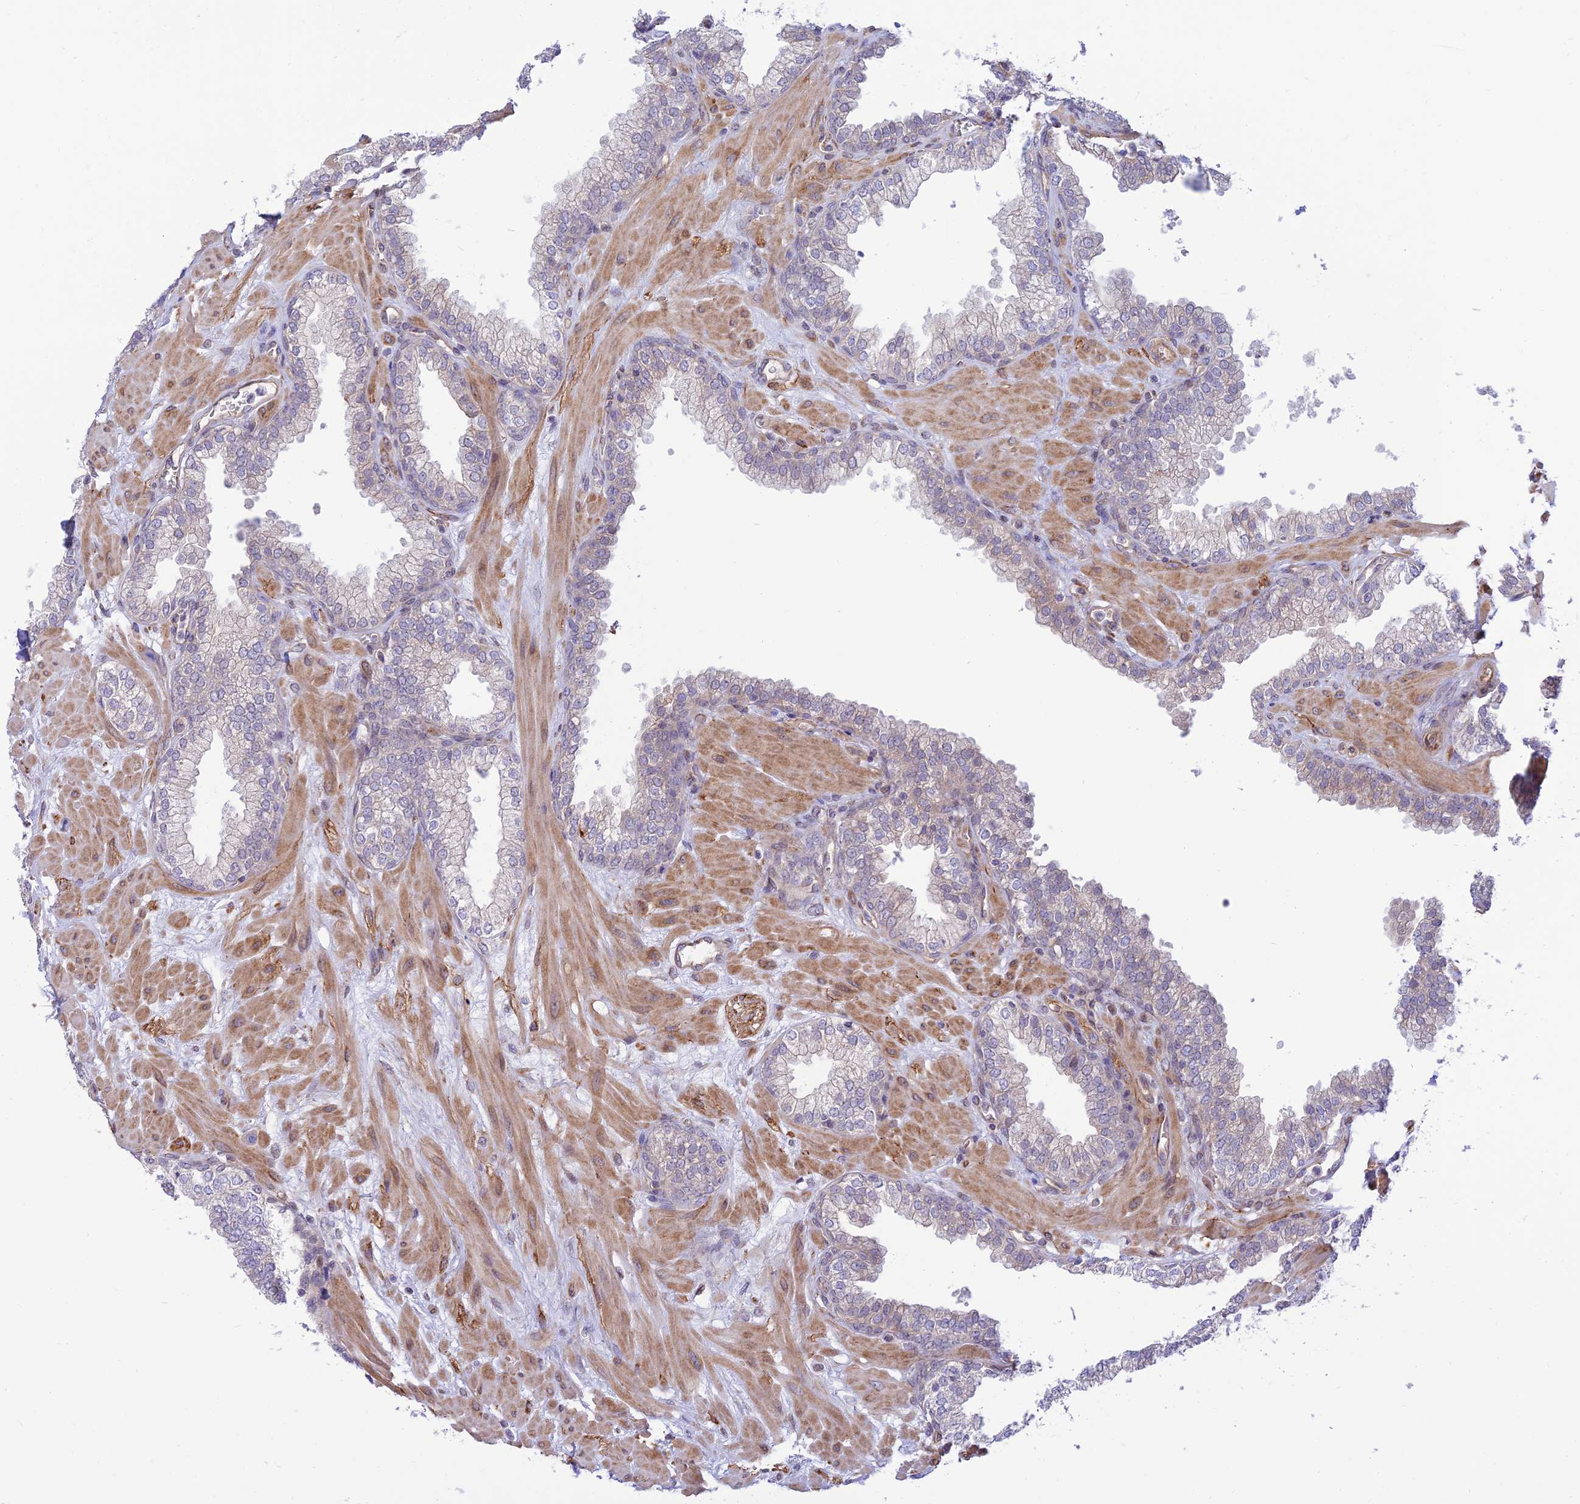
{"staining": {"intensity": "moderate", "quantity": "<25%", "location": "cytoplasmic/membranous"}, "tissue": "prostate", "cell_type": "Glandular cells", "image_type": "normal", "snomed": [{"axis": "morphology", "description": "Normal tissue, NOS"}, {"axis": "morphology", "description": "Urothelial carcinoma, Low grade"}, {"axis": "topography", "description": "Urinary bladder"}, {"axis": "topography", "description": "Prostate"}], "caption": "A histopathology image of human prostate stained for a protein exhibits moderate cytoplasmic/membranous brown staining in glandular cells.", "gene": "KCNAB1", "patient": {"sex": "male", "age": 60}}